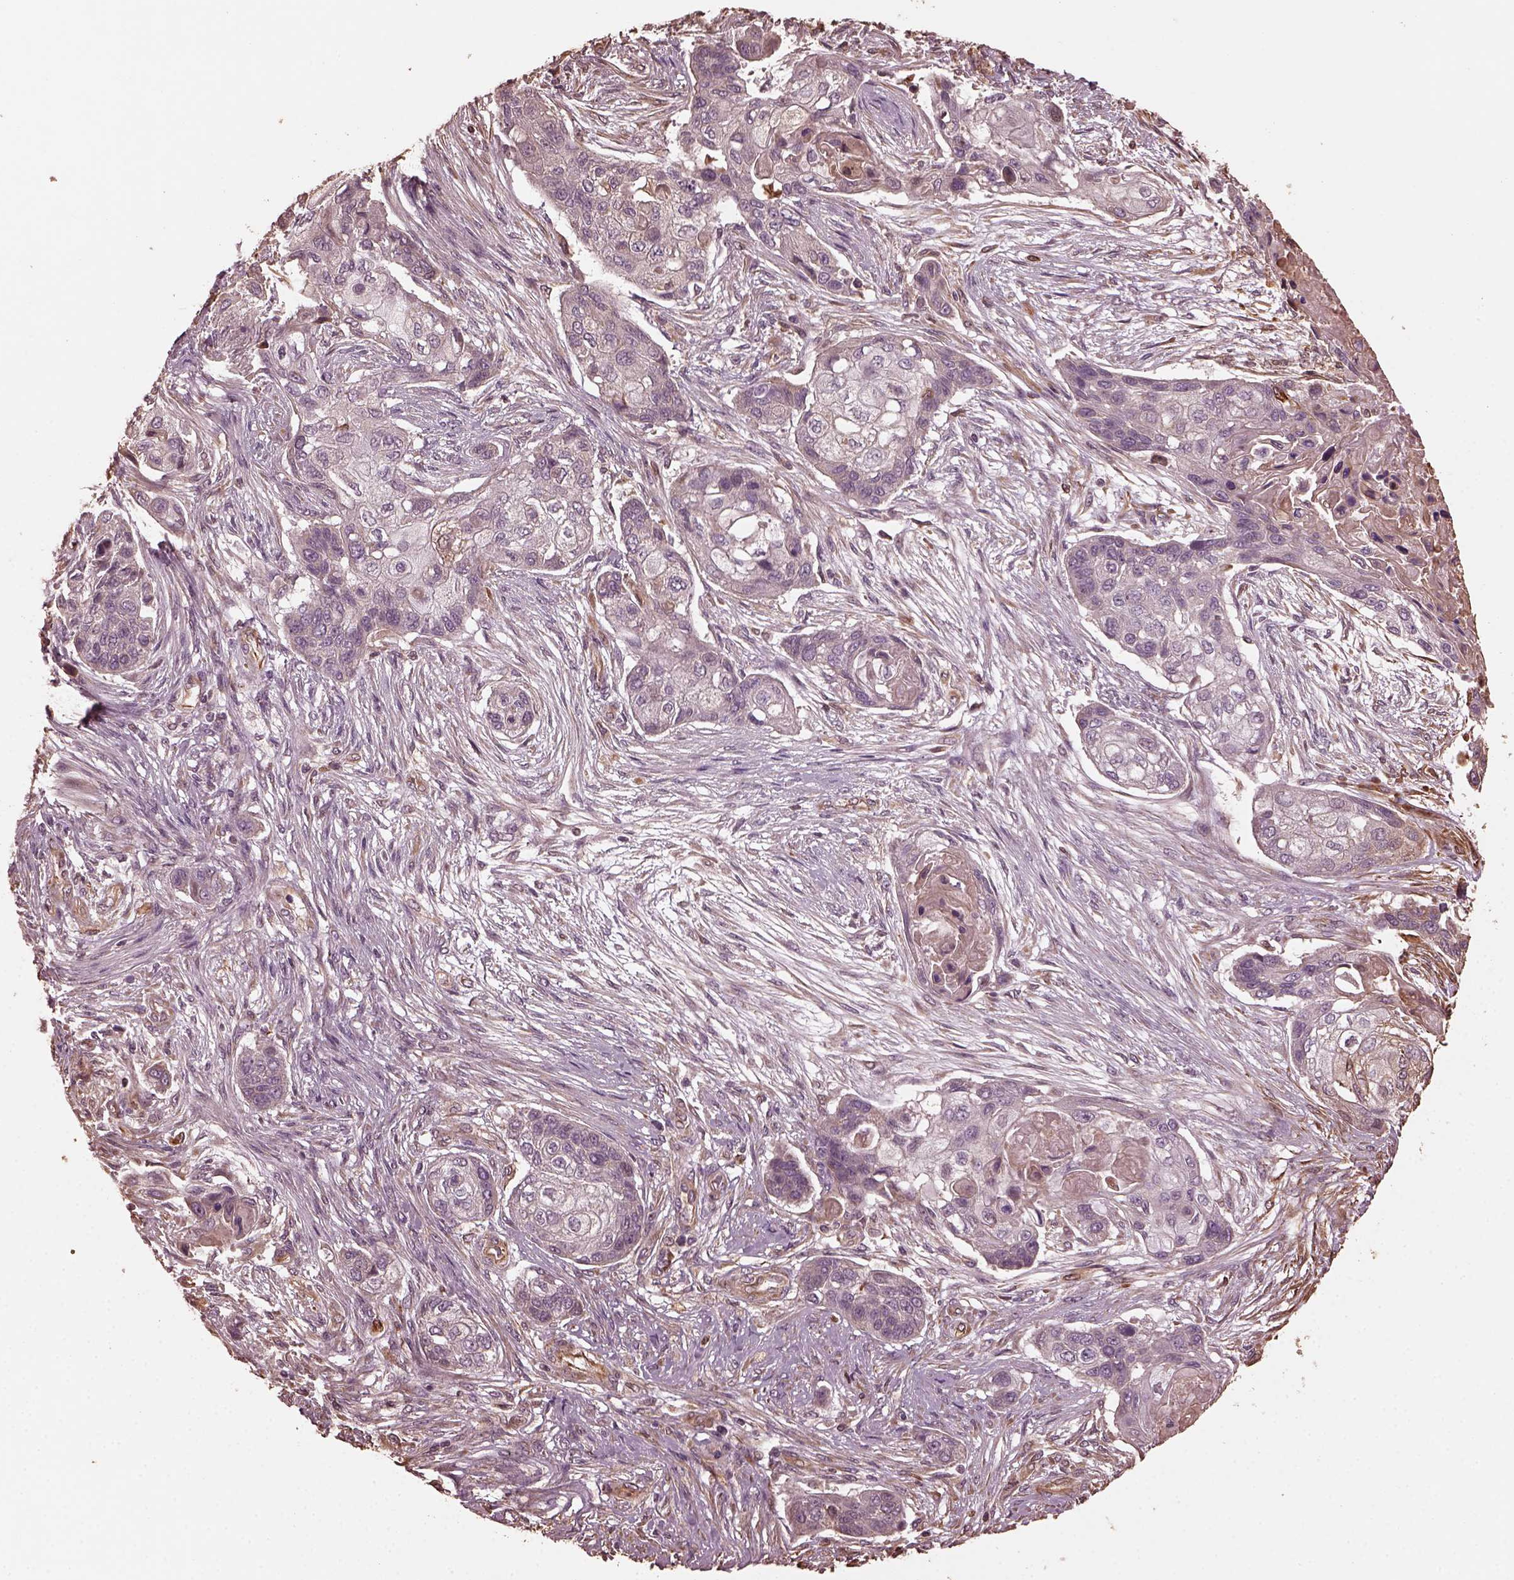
{"staining": {"intensity": "negative", "quantity": "none", "location": "none"}, "tissue": "lung cancer", "cell_type": "Tumor cells", "image_type": "cancer", "snomed": [{"axis": "morphology", "description": "Squamous cell carcinoma, NOS"}, {"axis": "topography", "description": "Lung"}], "caption": "Immunohistochemistry (IHC) histopathology image of lung squamous cell carcinoma stained for a protein (brown), which demonstrates no positivity in tumor cells.", "gene": "GTPBP1", "patient": {"sex": "male", "age": 69}}